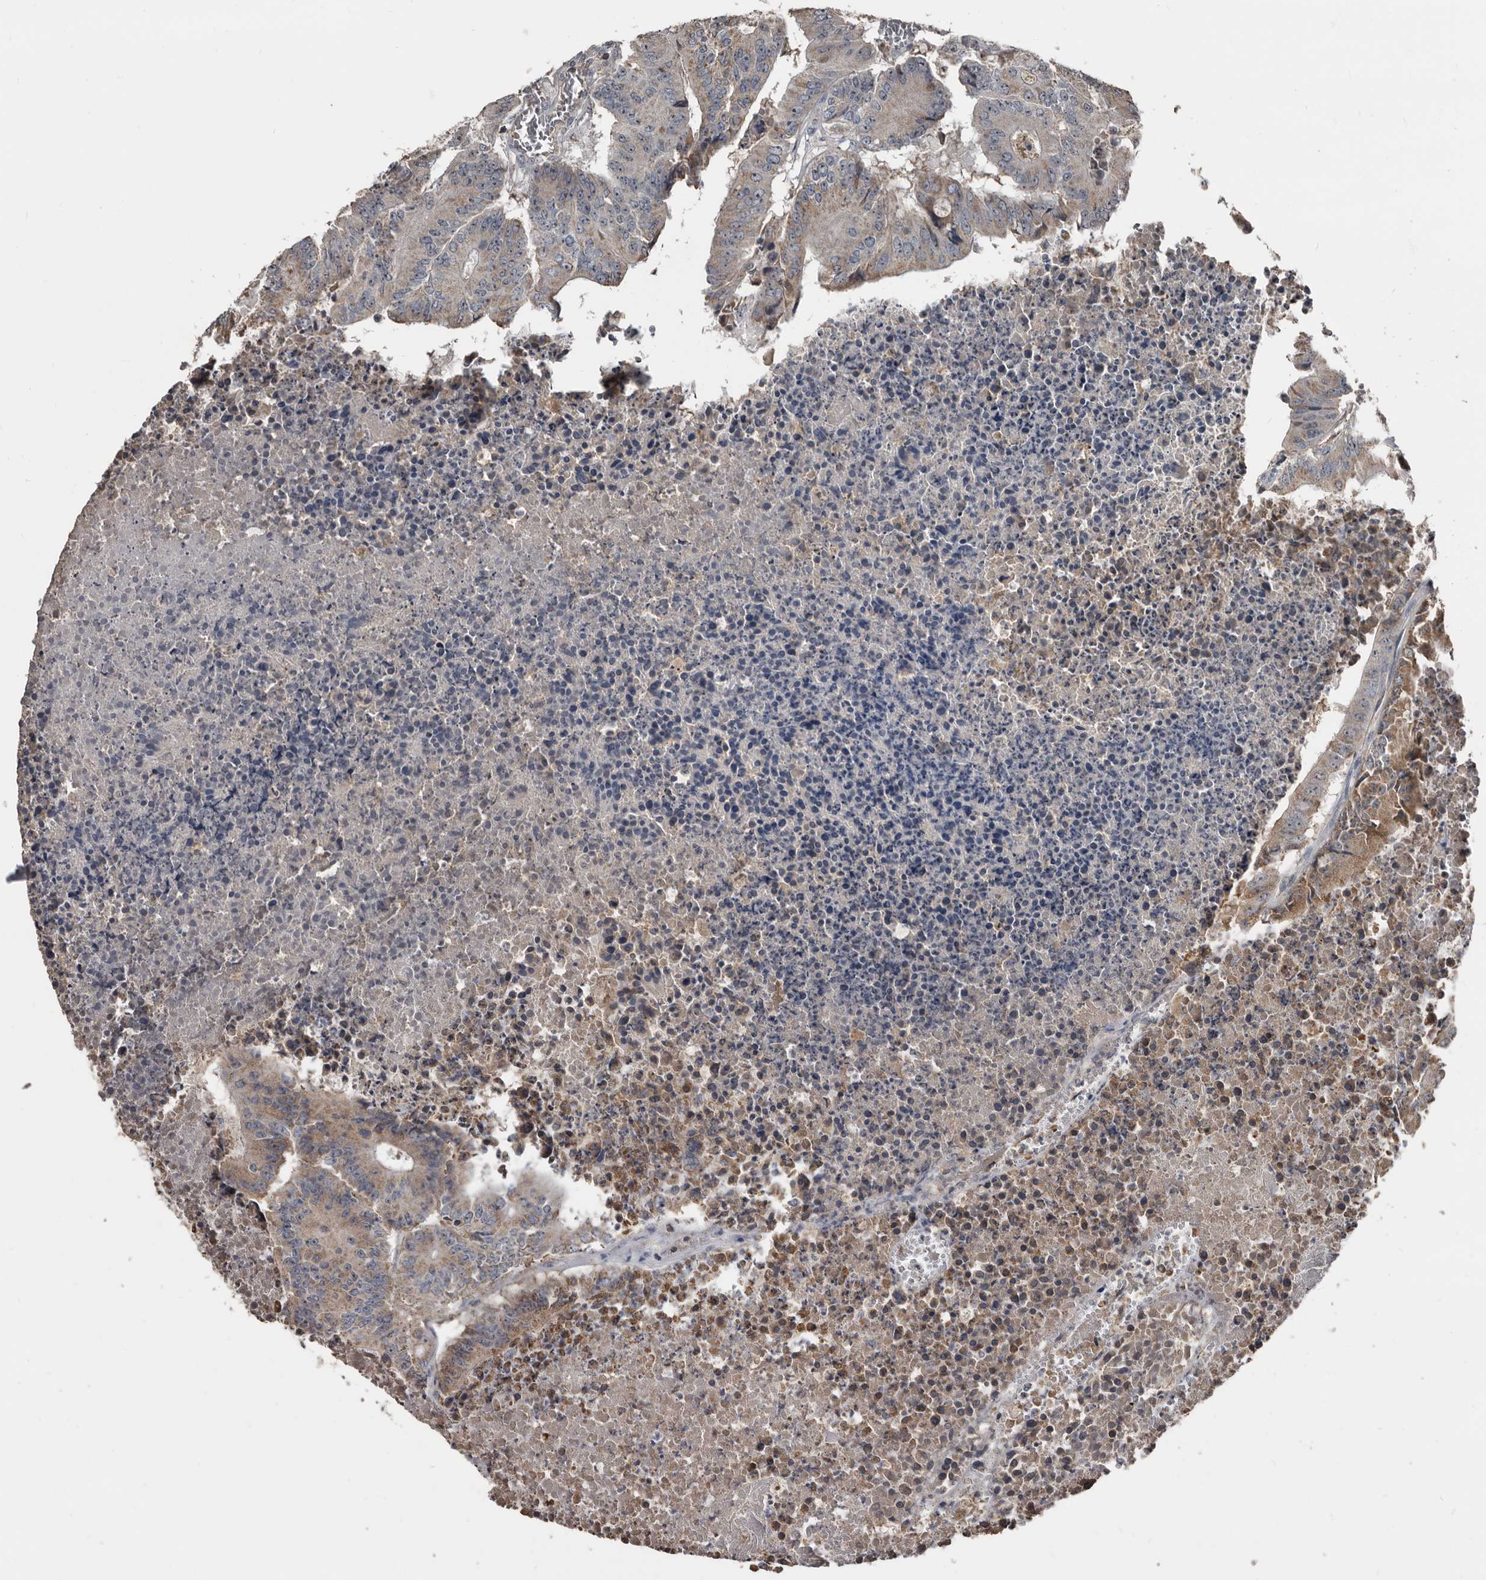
{"staining": {"intensity": "weak", "quantity": "<25%", "location": "cytoplasmic/membranous"}, "tissue": "colorectal cancer", "cell_type": "Tumor cells", "image_type": "cancer", "snomed": [{"axis": "morphology", "description": "Adenocarcinoma, NOS"}, {"axis": "topography", "description": "Colon"}], "caption": "This is a photomicrograph of immunohistochemistry staining of colorectal adenocarcinoma, which shows no expression in tumor cells.", "gene": "GREB1", "patient": {"sex": "male", "age": 87}}